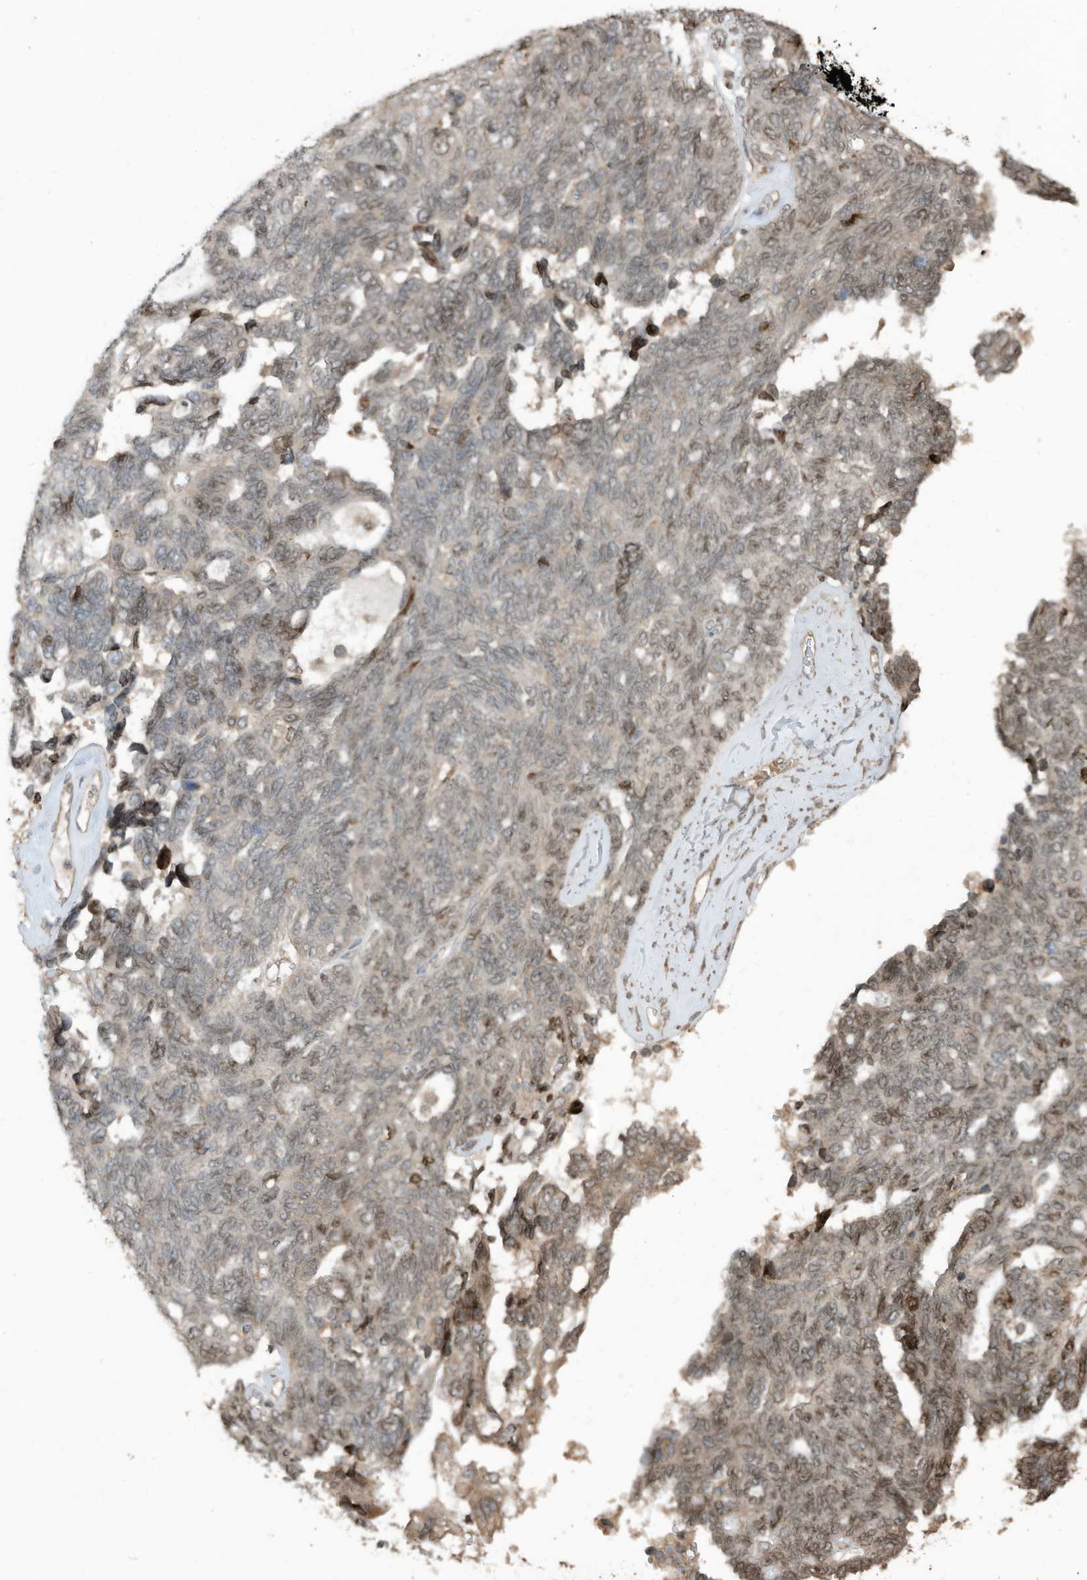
{"staining": {"intensity": "moderate", "quantity": "<25%", "location": "nuclear"}, "tissue": "ovarian cancer", "cell_type": "Tumor cells", "image_type": "cancer", "snomed": [{"axis": "morphology", "description": "Cystadenocarcinoma, serous, NOS"}, {"axis": "topography", "description": "Ovary"}], "caption": "Ovarian serous cystadenocarcinoma stained with a brown dye exhibits moderate nuclear positive expression in approximately <25% of tumor cells.", "gene": "ZNF653", "patient": {"sex": "female", "age": 79}}